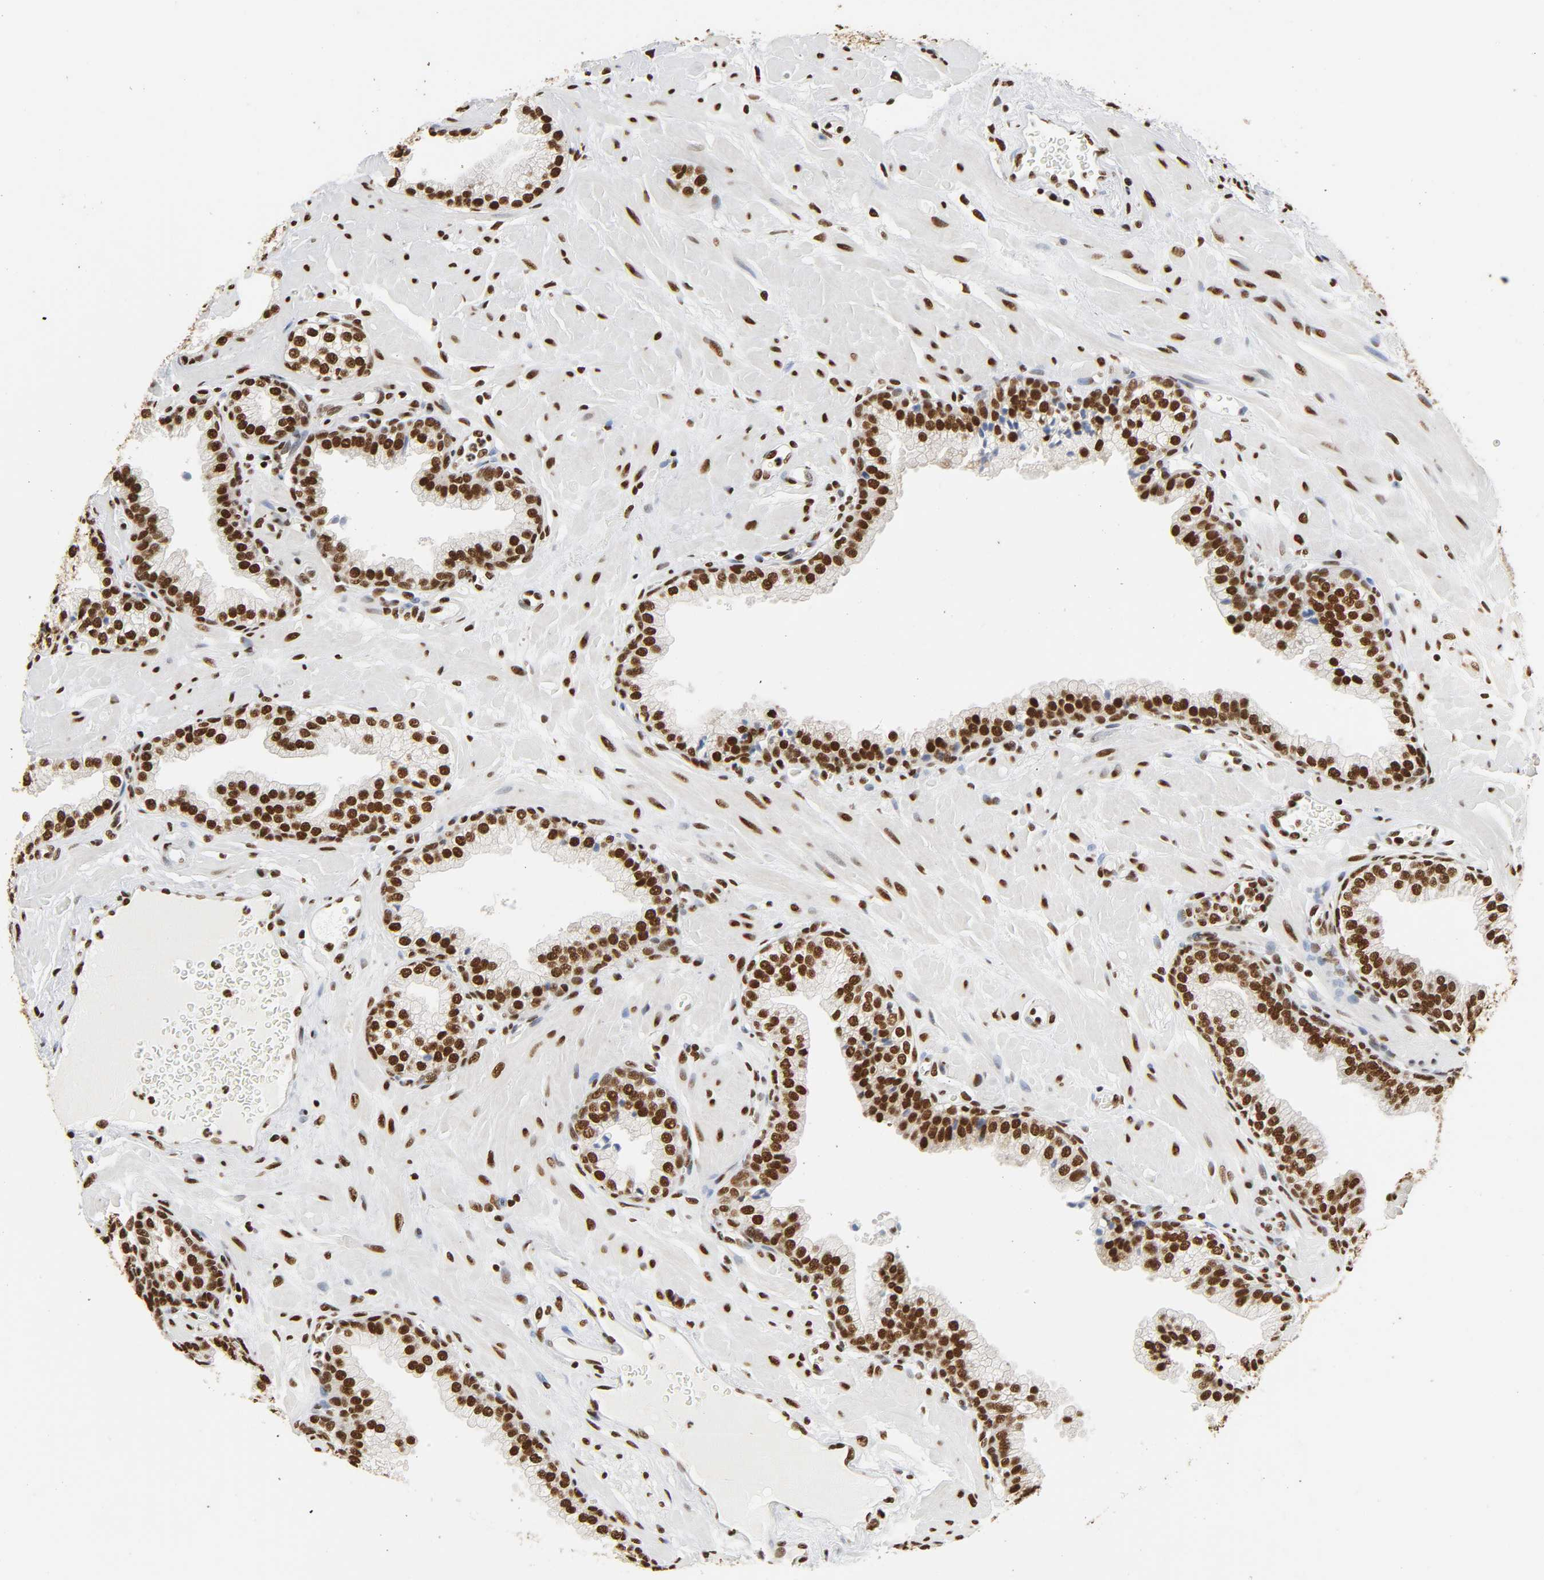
{"staining": {"intensity": "strong", "quantity": ">75%", "location": "nuclear"}, "tissue": "prostate", "cell_type": "Glandular cells", "image_type": "normal", "snomed": [{"axis": "morphology", "description": "Normal tissue, NOS"}, {"axis": "topography", "description": "Prostate"}], "caption": "Protein staining of unremarkable prostate demonstrates strong nuclear positivity in approximately >75% of glandular cells.", "gene": "HNRNPC", "patient": {"sex": "male", "age": 60}}